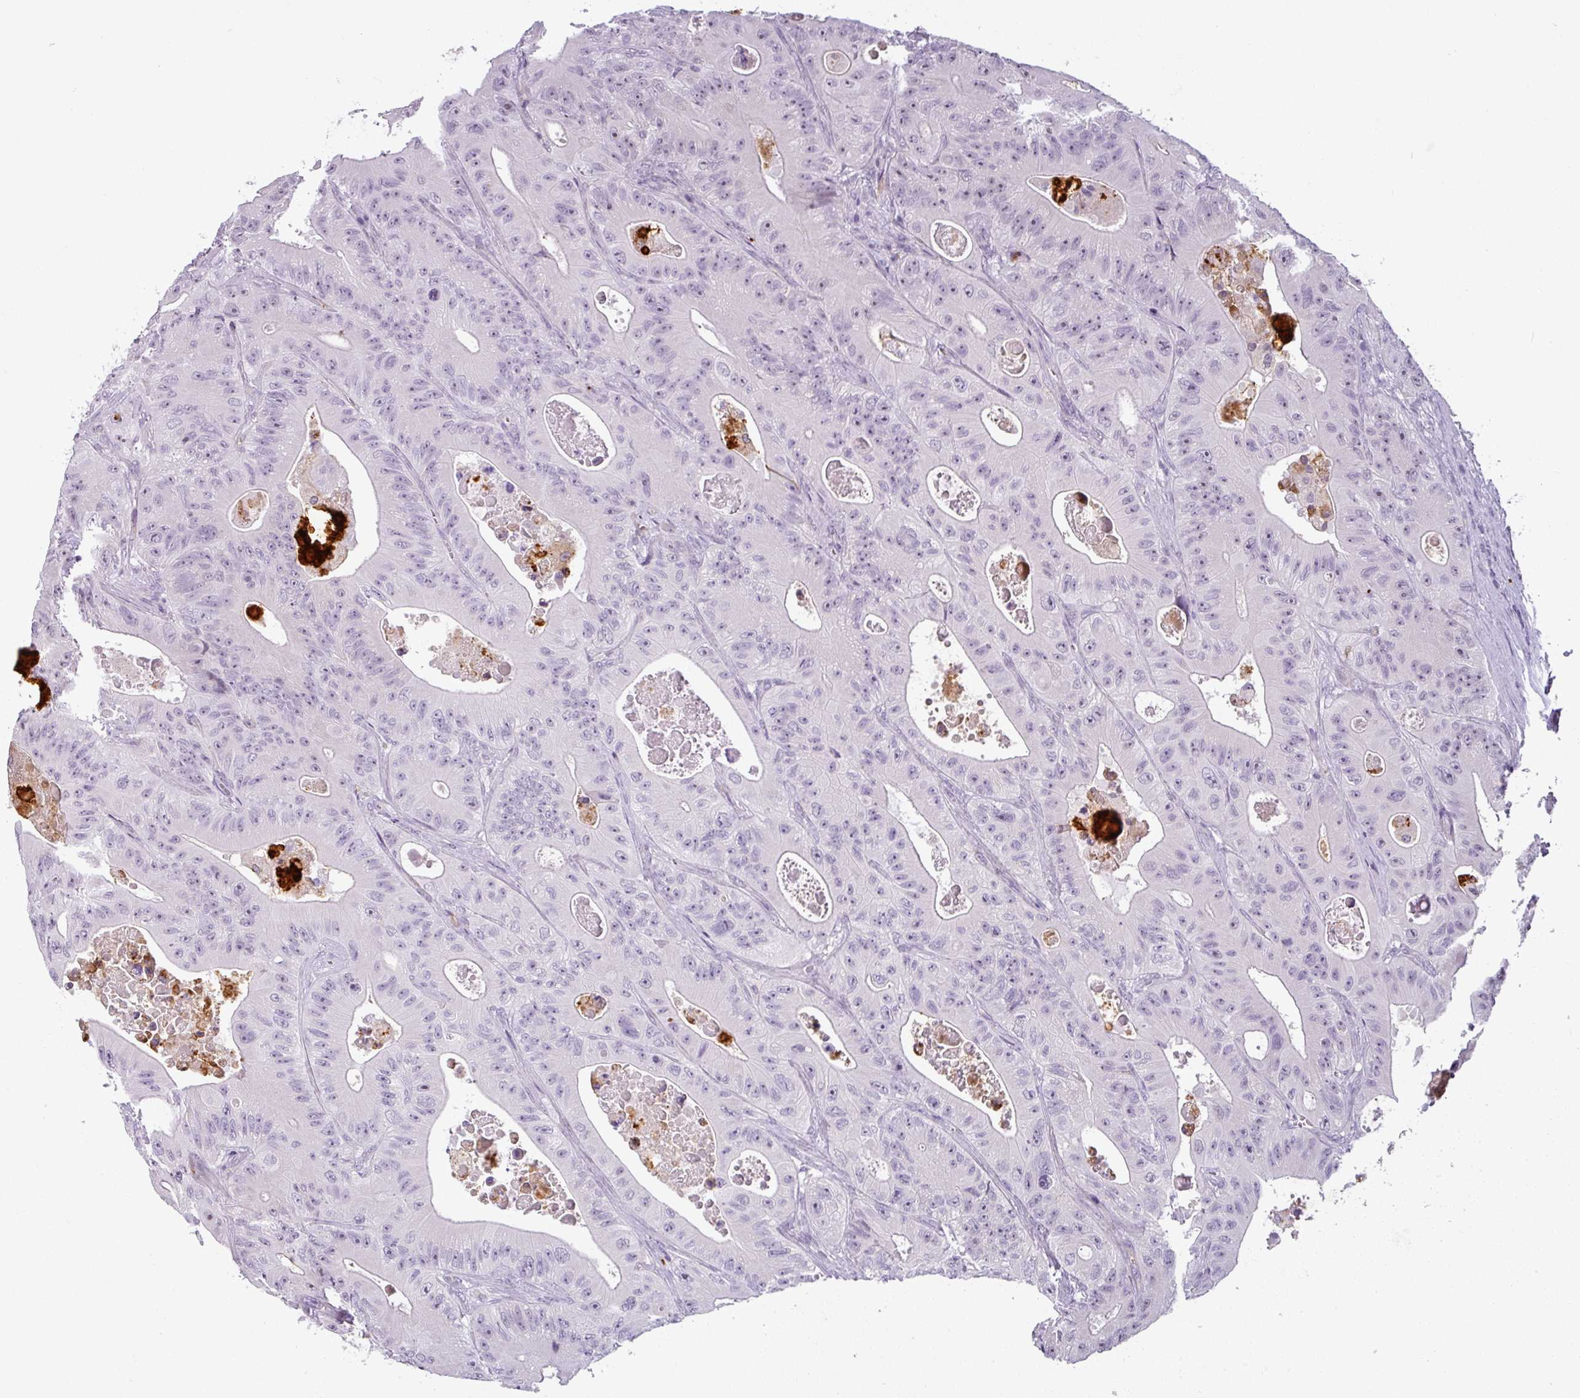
{"staining": {"intensity": "negative", "quantity": "none", "location": "none"}, "tissue": "colorectal cancer", "cell_type": "Tumor cells", "image_type": "cancer", "snomed": [{"axis": "morphology", "description": "Adenocarcinoma, NOS"}, {"axis": "topography", "description": "Colon"}], "caption": "Immunohistochemistry micrograph of neoplastic tissue: colorectal adenocarcinoma stained with DAB displays no significant protein positivity in tumor cells.", "gene": "APOC1", "patient": {"sex": "female", "age": 46}}